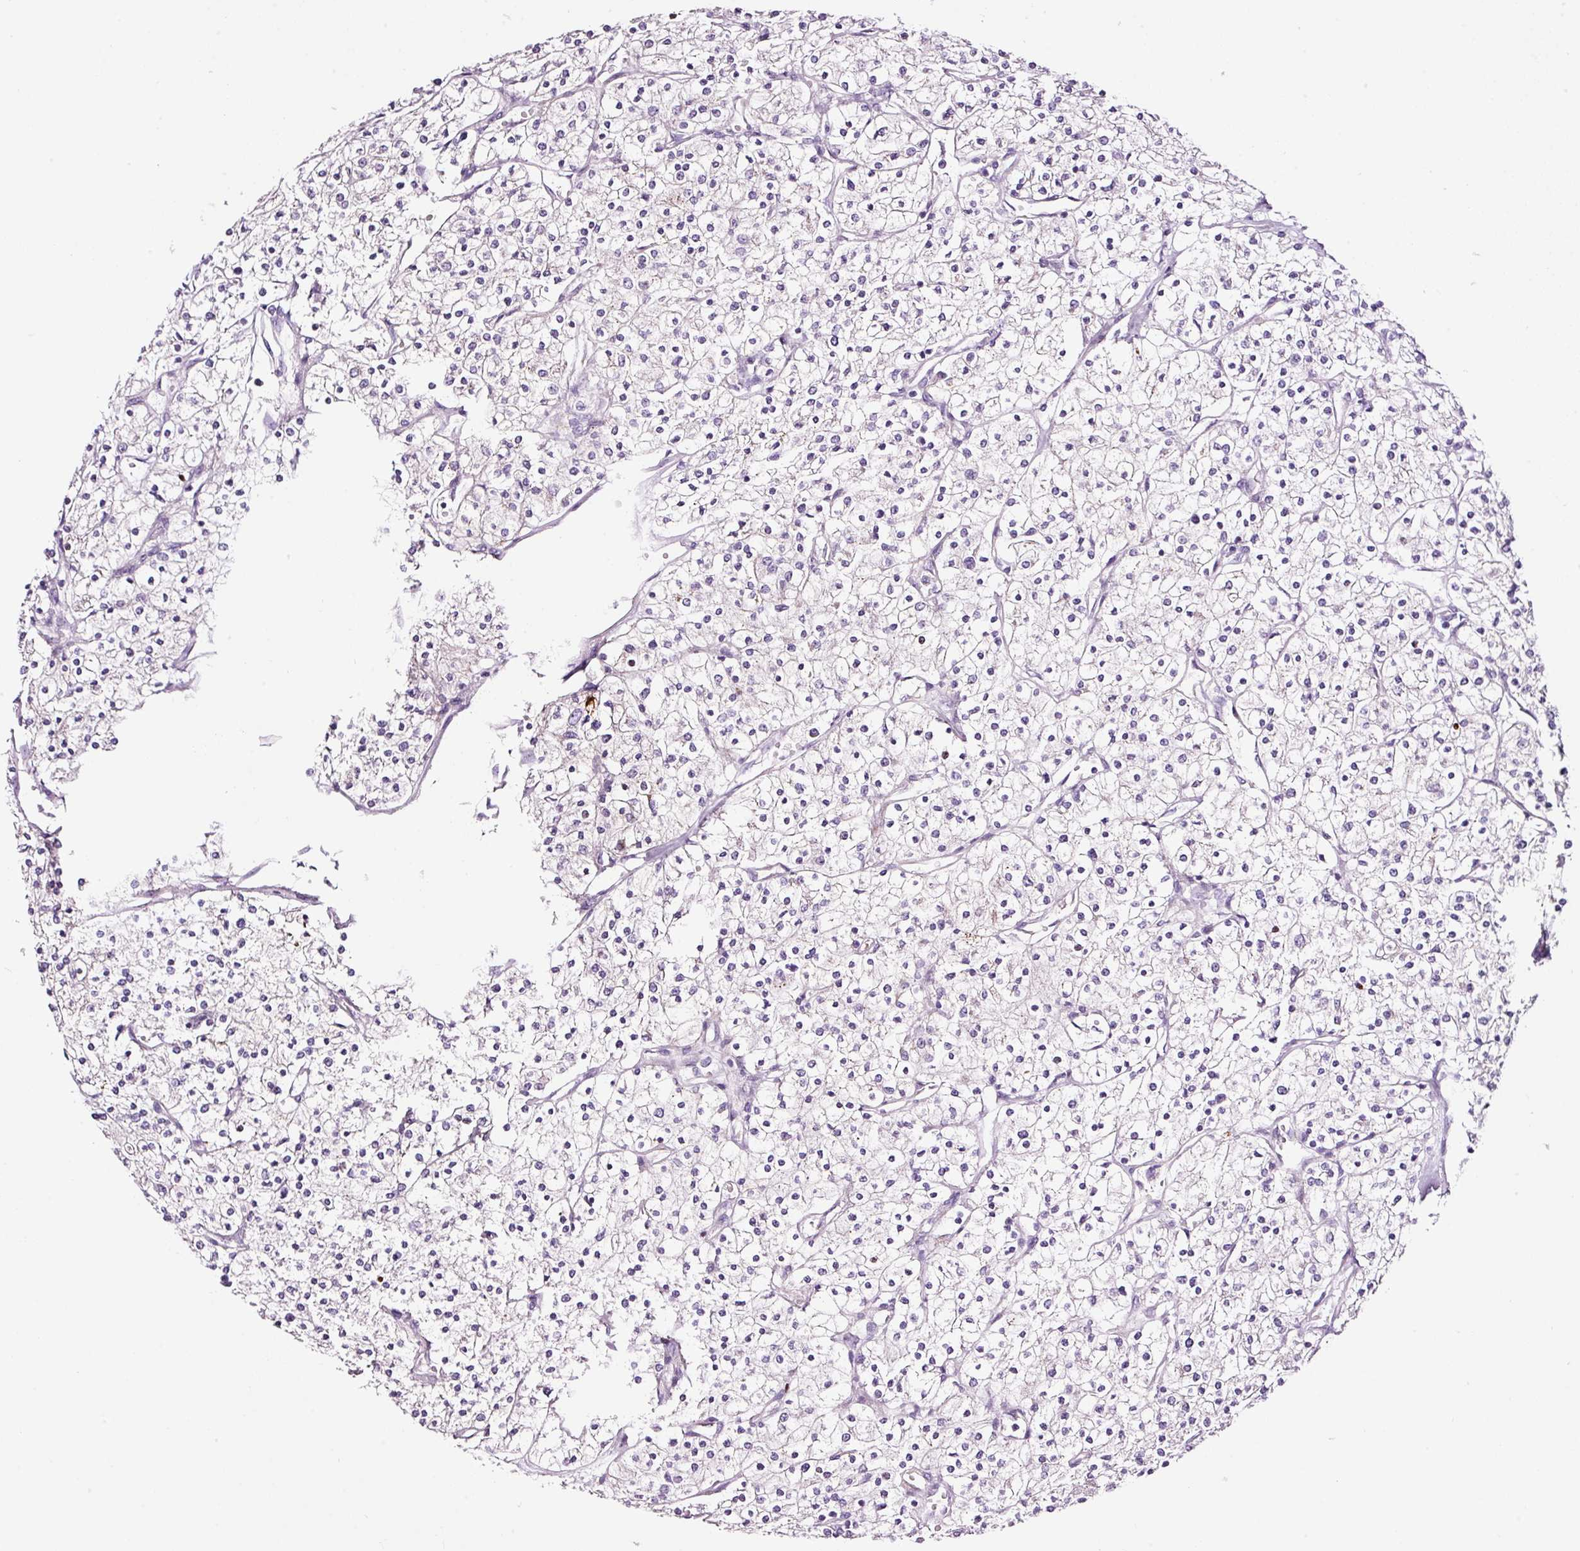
{"staining": {"intensity": "negative", "quantity": "none", "location": "none"}, "tissue": "renal cancer", "cell_type": "Tumor cells", "image_type": "cancer", "snomed": [{"axis": "morphology", "description": "Adenocarcinoma, NOS"}, {"axis": "topography", "description": "Kidney"}], "caption": "IHC histopathology image of neoplastic tissue: renal cancer (adenocarcinoma) stained with DAB (3,3'-diaminobenzidine) reveals no significant protein expression in tumor cells.", "gene": "PAM", "patient": {"sex": "male", "age": 80}}